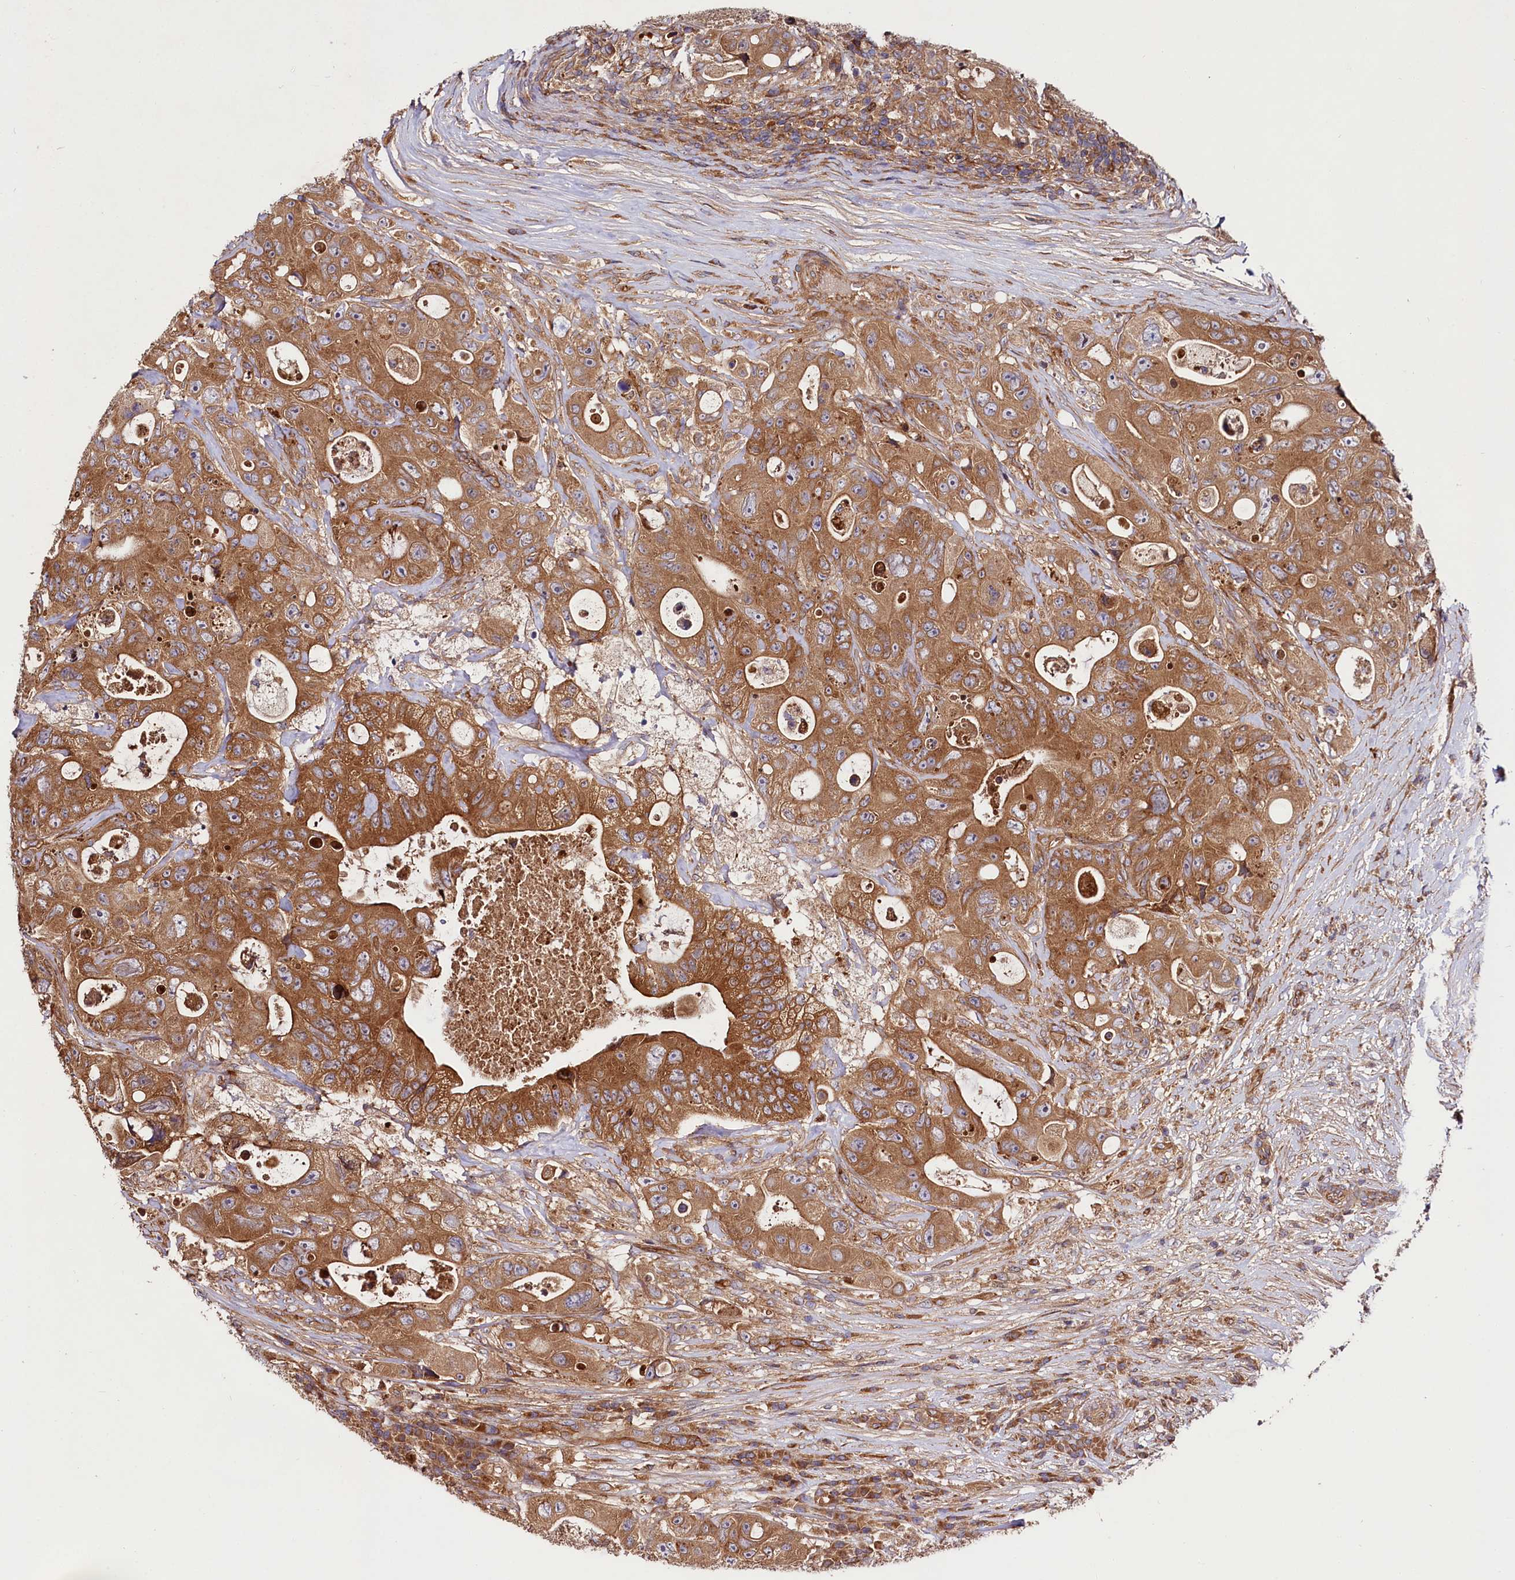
{"staining": {"intensity": "moderate", "quantity": ">75%", "location": "cytoplasmic/membranous"}, "tissue": "colorectal cancer", "cell_type": "Tumor cells", "image_type": "cancer", "snomed": [{"axis": "morphology", "description": "Adenocarcinoma, NOS"}, {"axis": "topography", "description": "Colon"}], "caption": "Immunohistochemical staining of human colorectal adenocarcinoma displays moderate cytoplasmic/membranous protein positivity in approximately >75% of tumor cells. (IHC, brightfield microscopy, high magnification).", "gene": "CEP295", "patient": {"sex": "female", "age": 46}}